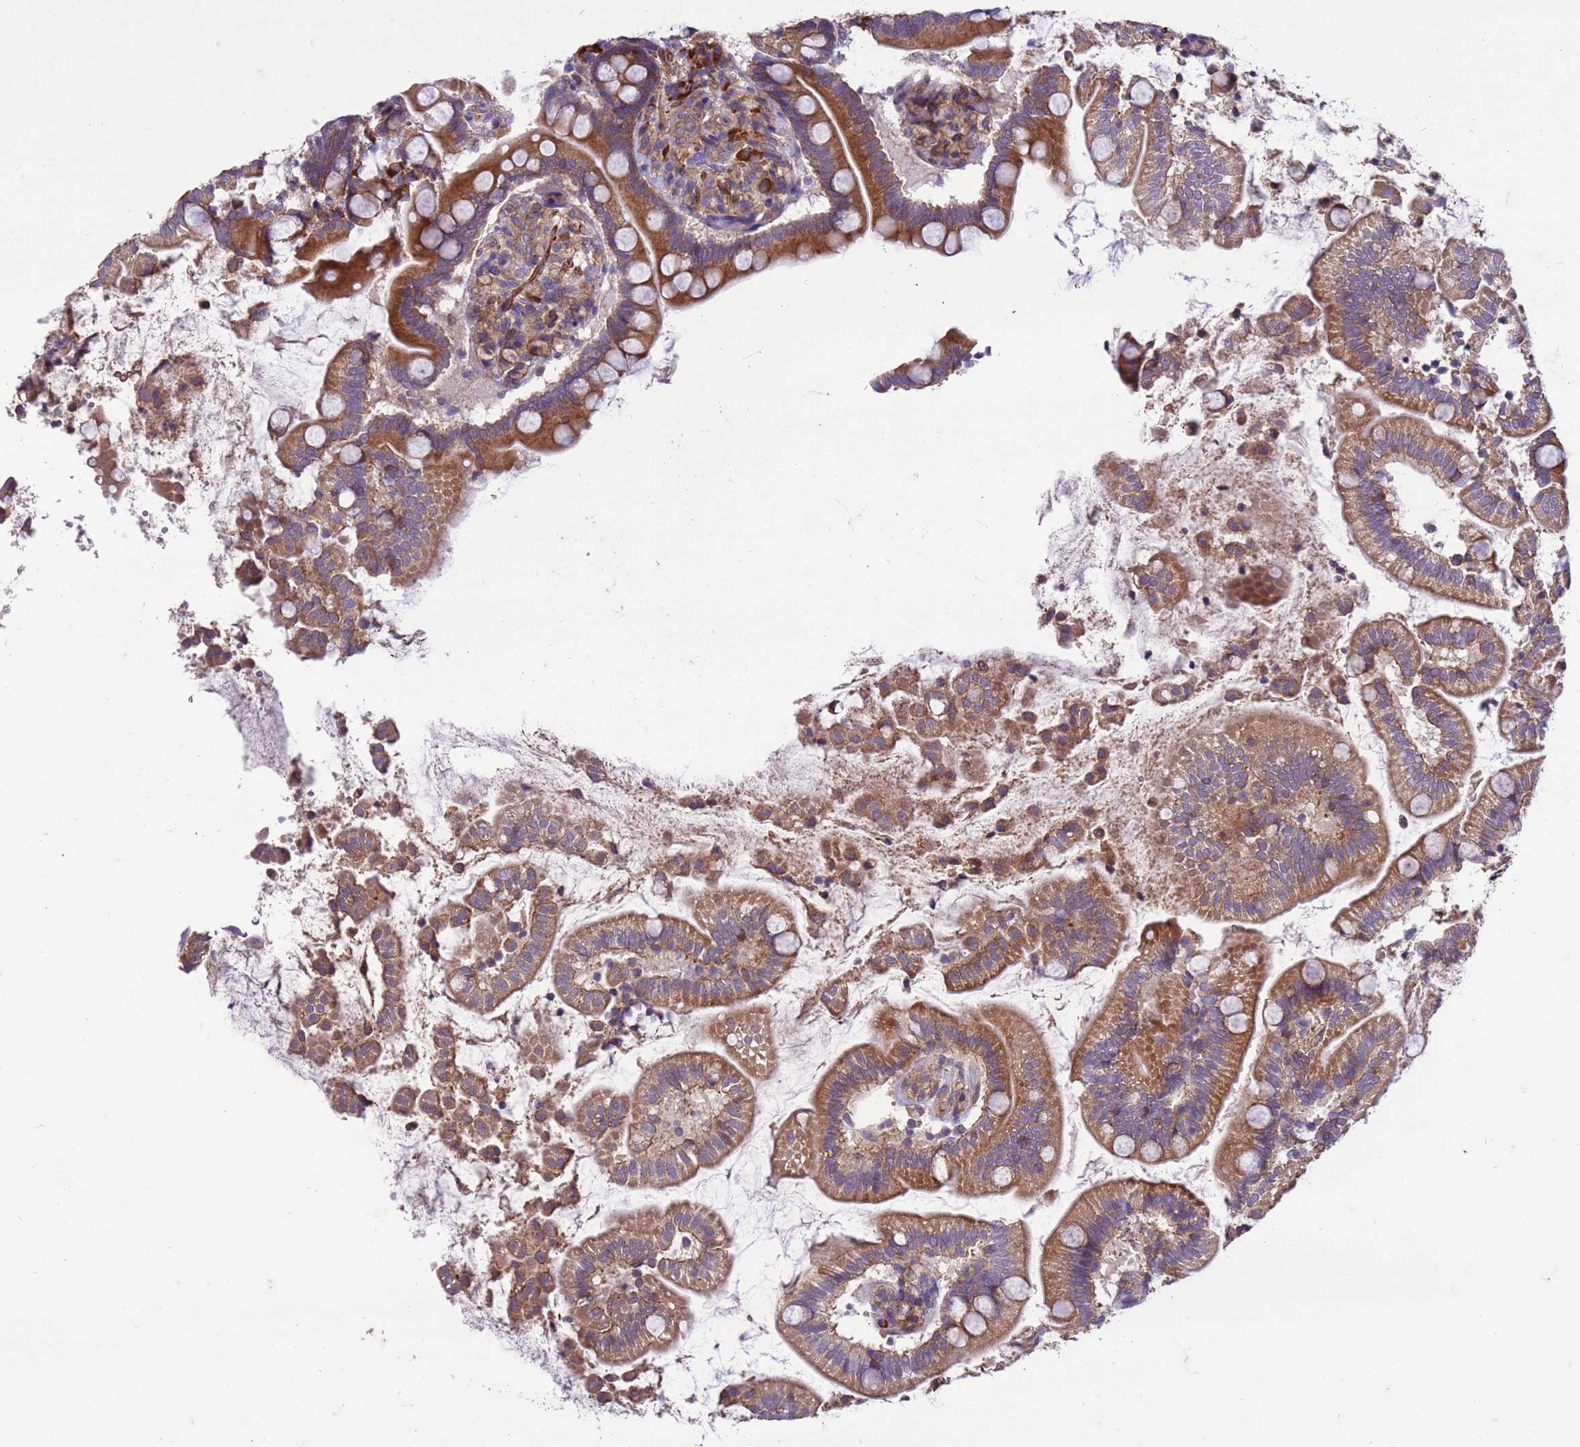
{"staining": {"intensity": "moderate", "quantity": ">75%", "location": "cytoplasmic/membranous"}, "tissue": "small intestine", "cell_type": "Glandular cells", "image_type": "normal", "snomed": [{"axis": "morphology", "description": "Normal tissue, NOS"}, {"axis": "topography", "description": "Small intestine"}], "caption": "Protein expression by immunohistochemistry demonstrates moderate cytoplasmic/membranous positivity in approximately >75% of glandular cells in normal small intestine. (DAB IHC, brown staining for protein, blue staining for nuclei).", "gene": "GEN1", "patient": {"sex": "female", "age": 64}}